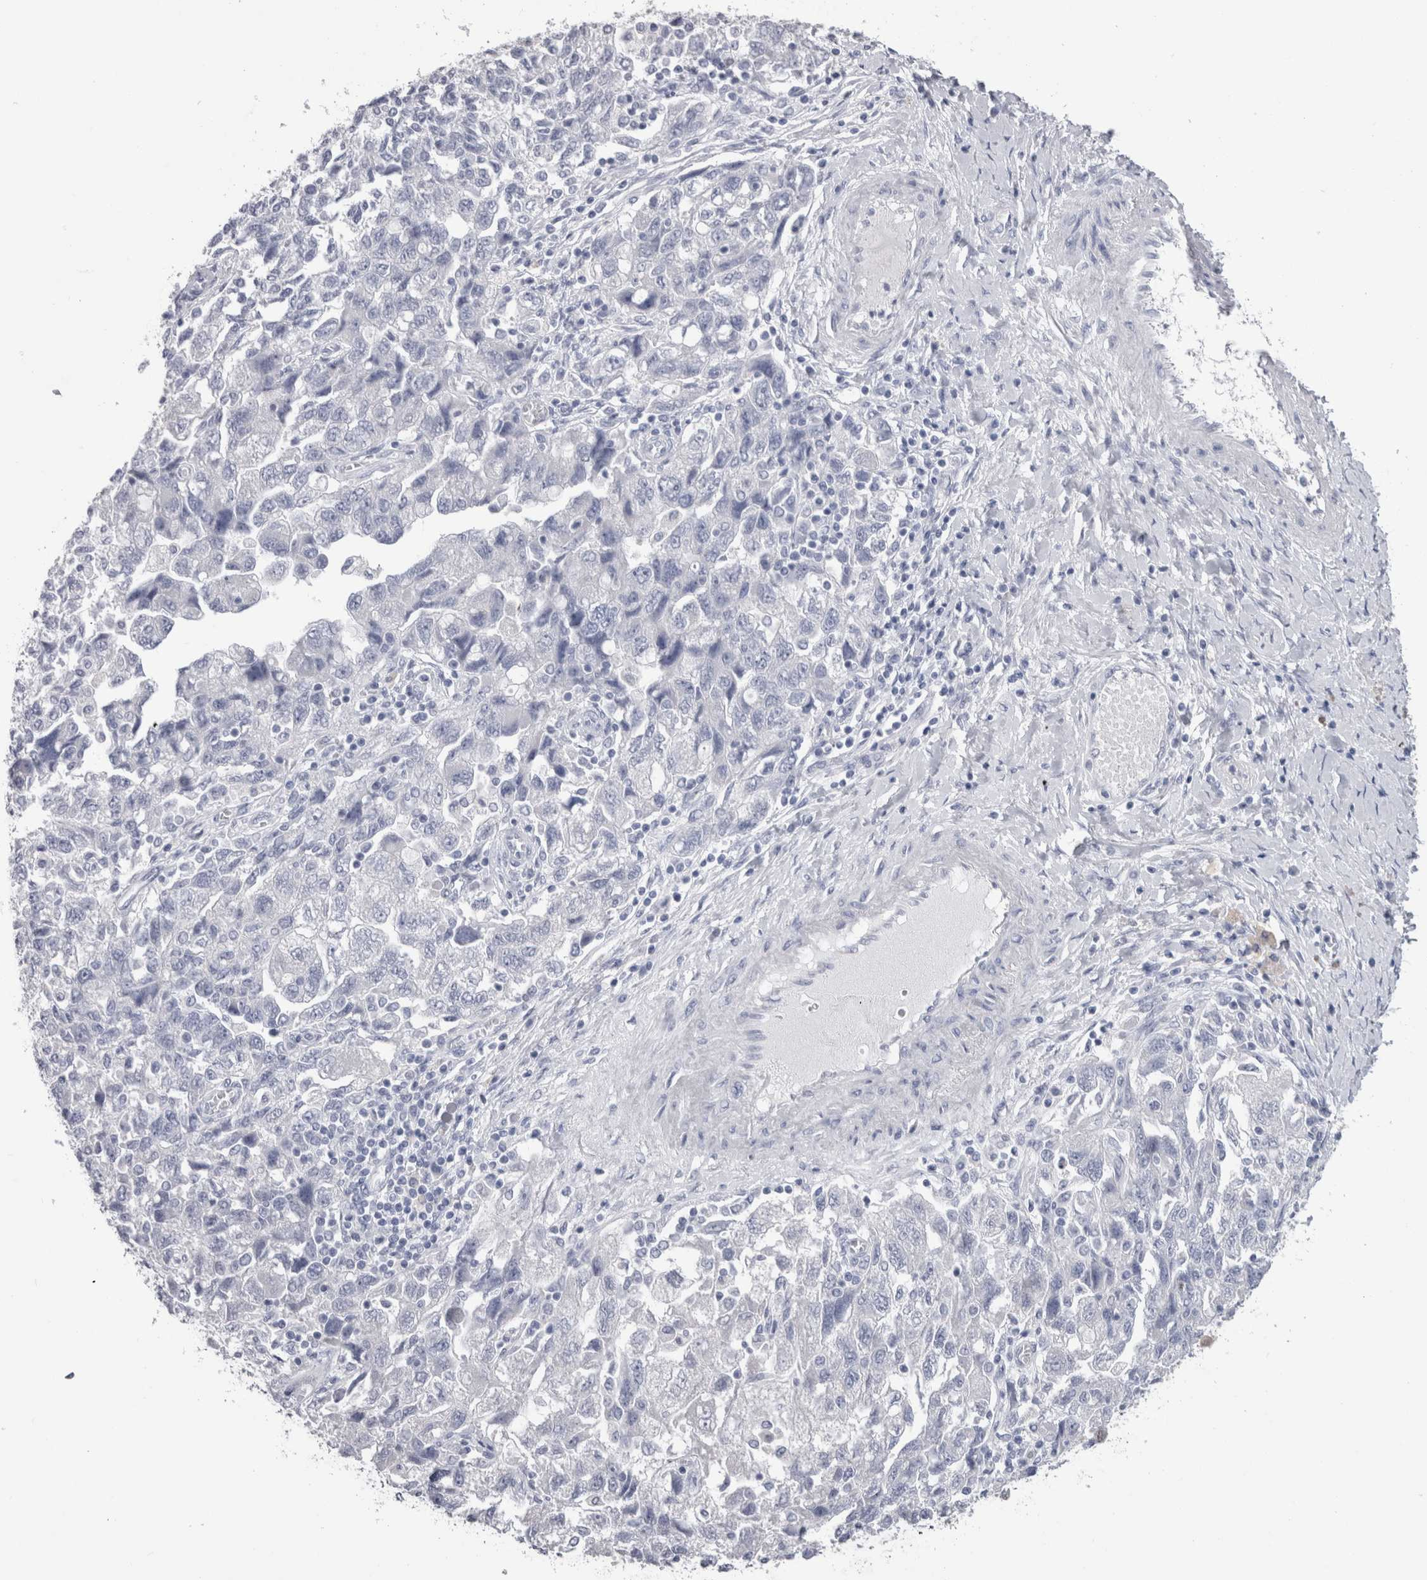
{"staining": {"intensity": "negative", "quantity": "none", "location": "none"}, "tissue": "ovarian cancer", "cell_type": "Tumor cells", "image_type": "cancer", "snomed": [{"axis": "morphology", "description": "Carcinoma, NOS"}, {"axis": "morphology", "description": "Cystadenocarcinoma, serous, NOS"}, {"axis": "topography", "description": "Ovary"}], "caption": "High power microscopy image of an immunohistochemistry photomicrograph of ovarian carcinoma, revealing no significant staining in tumor cells.", "gene": "PTH", "patient": {"sex": "female", "age": 69}}